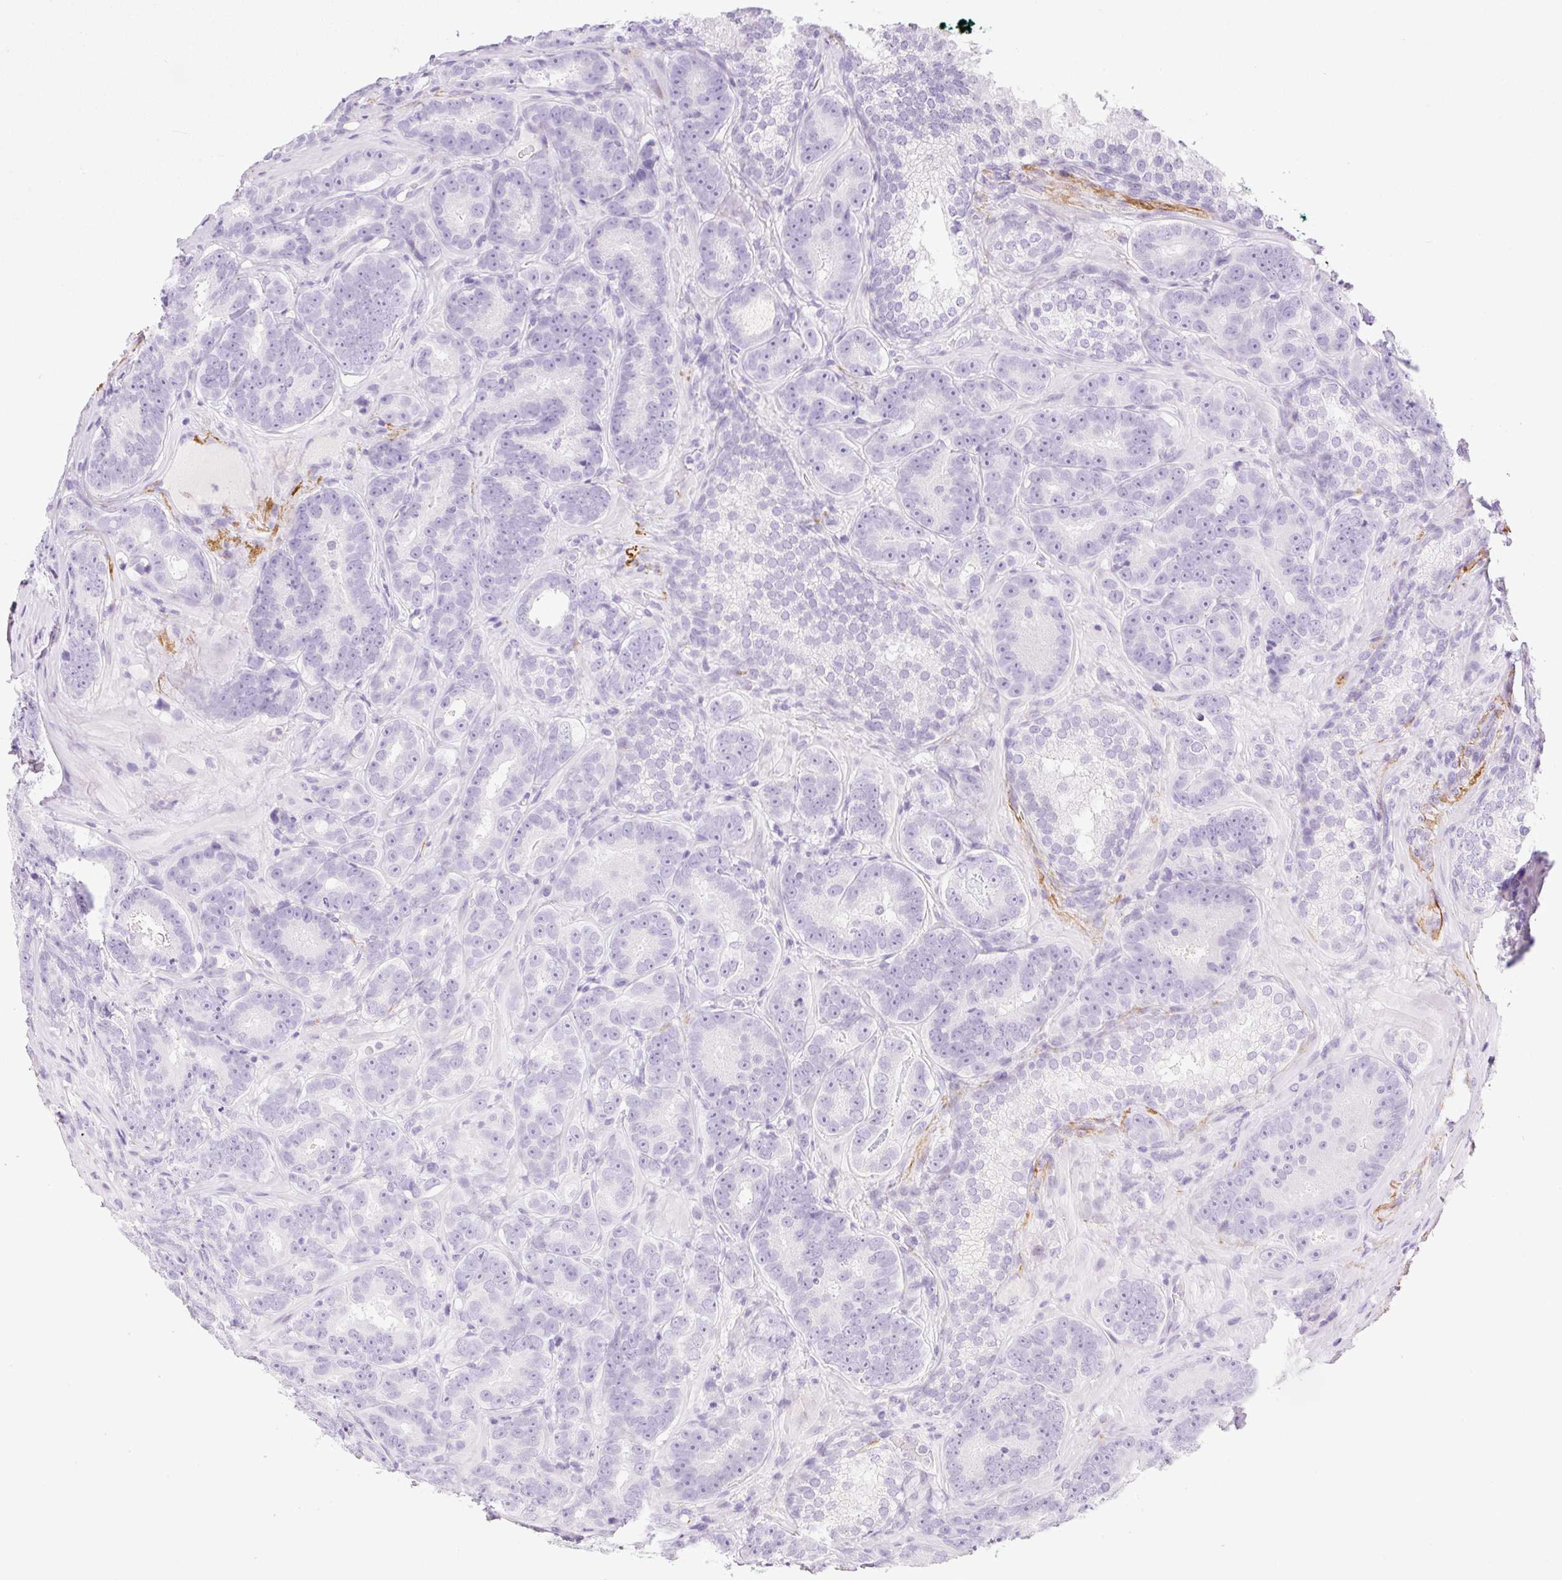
{"staining": {"intensity": "negative", "quantity": "none", "location": "none"}, "tissue": "prostate cancer", "cell_type": "Tumor cells", "image_type": "cancer", "snomed": [{"axis": "morphology", "description": "Adenocarcinoma, Low grade"}, {"axis": "topography", "description": "Prostate"}], "caption": "DAB (3,3'-diaminobenzidine) immunohistochemical staining of human prostate cancer (adenocarcinoma (low-grade)) reveals no significant staining in tumor cells. Brightfield microscopy of IHC stained with DAB (brown) and hematoxylin (blue), captured at high magnification.", "gene": "SP140L", "patient": {"sex": "male", "age": 62}}